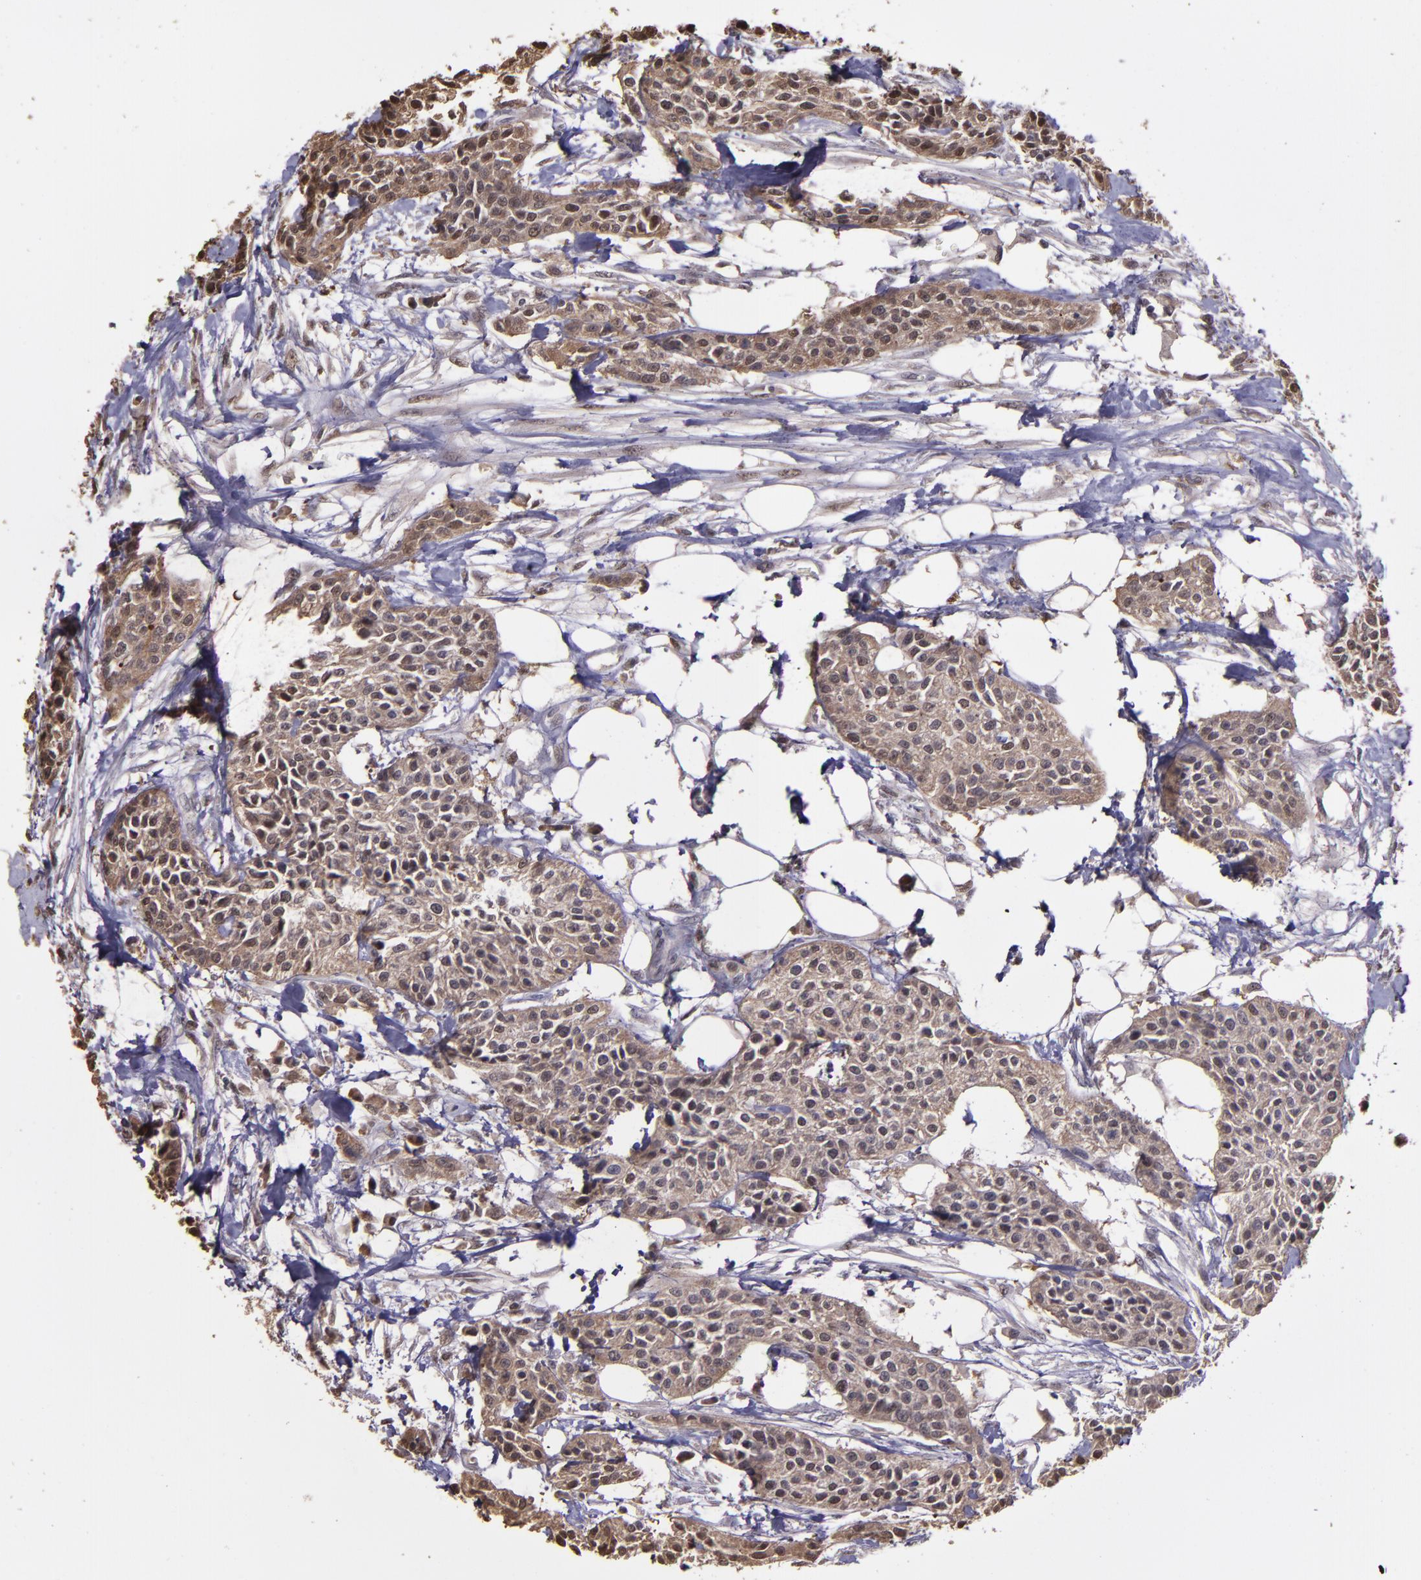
{"staining": {"intensity": "moderate", "quantity": ">75%", "location": "cytoplasmic/membranous,nuclear"}, "tissue": "urothelial cancer", "cell_type": "Tumor cells", "image_type": "cancer", "snomed": [{"axis": "morphology", "description": "Urothelial carcinoma, High grade"}, {"axis": "topography", "description": "Urinary bladder"}], "caption": "High-grade urothelial carcinoma stained for a protein (brown) demonstrates moderate cytoplasmic/membranous and nuclear positive expression in about >75% of tumor cells.", "gene": "SERPINF2", "patient": {"sex": "male", "age": 56}}